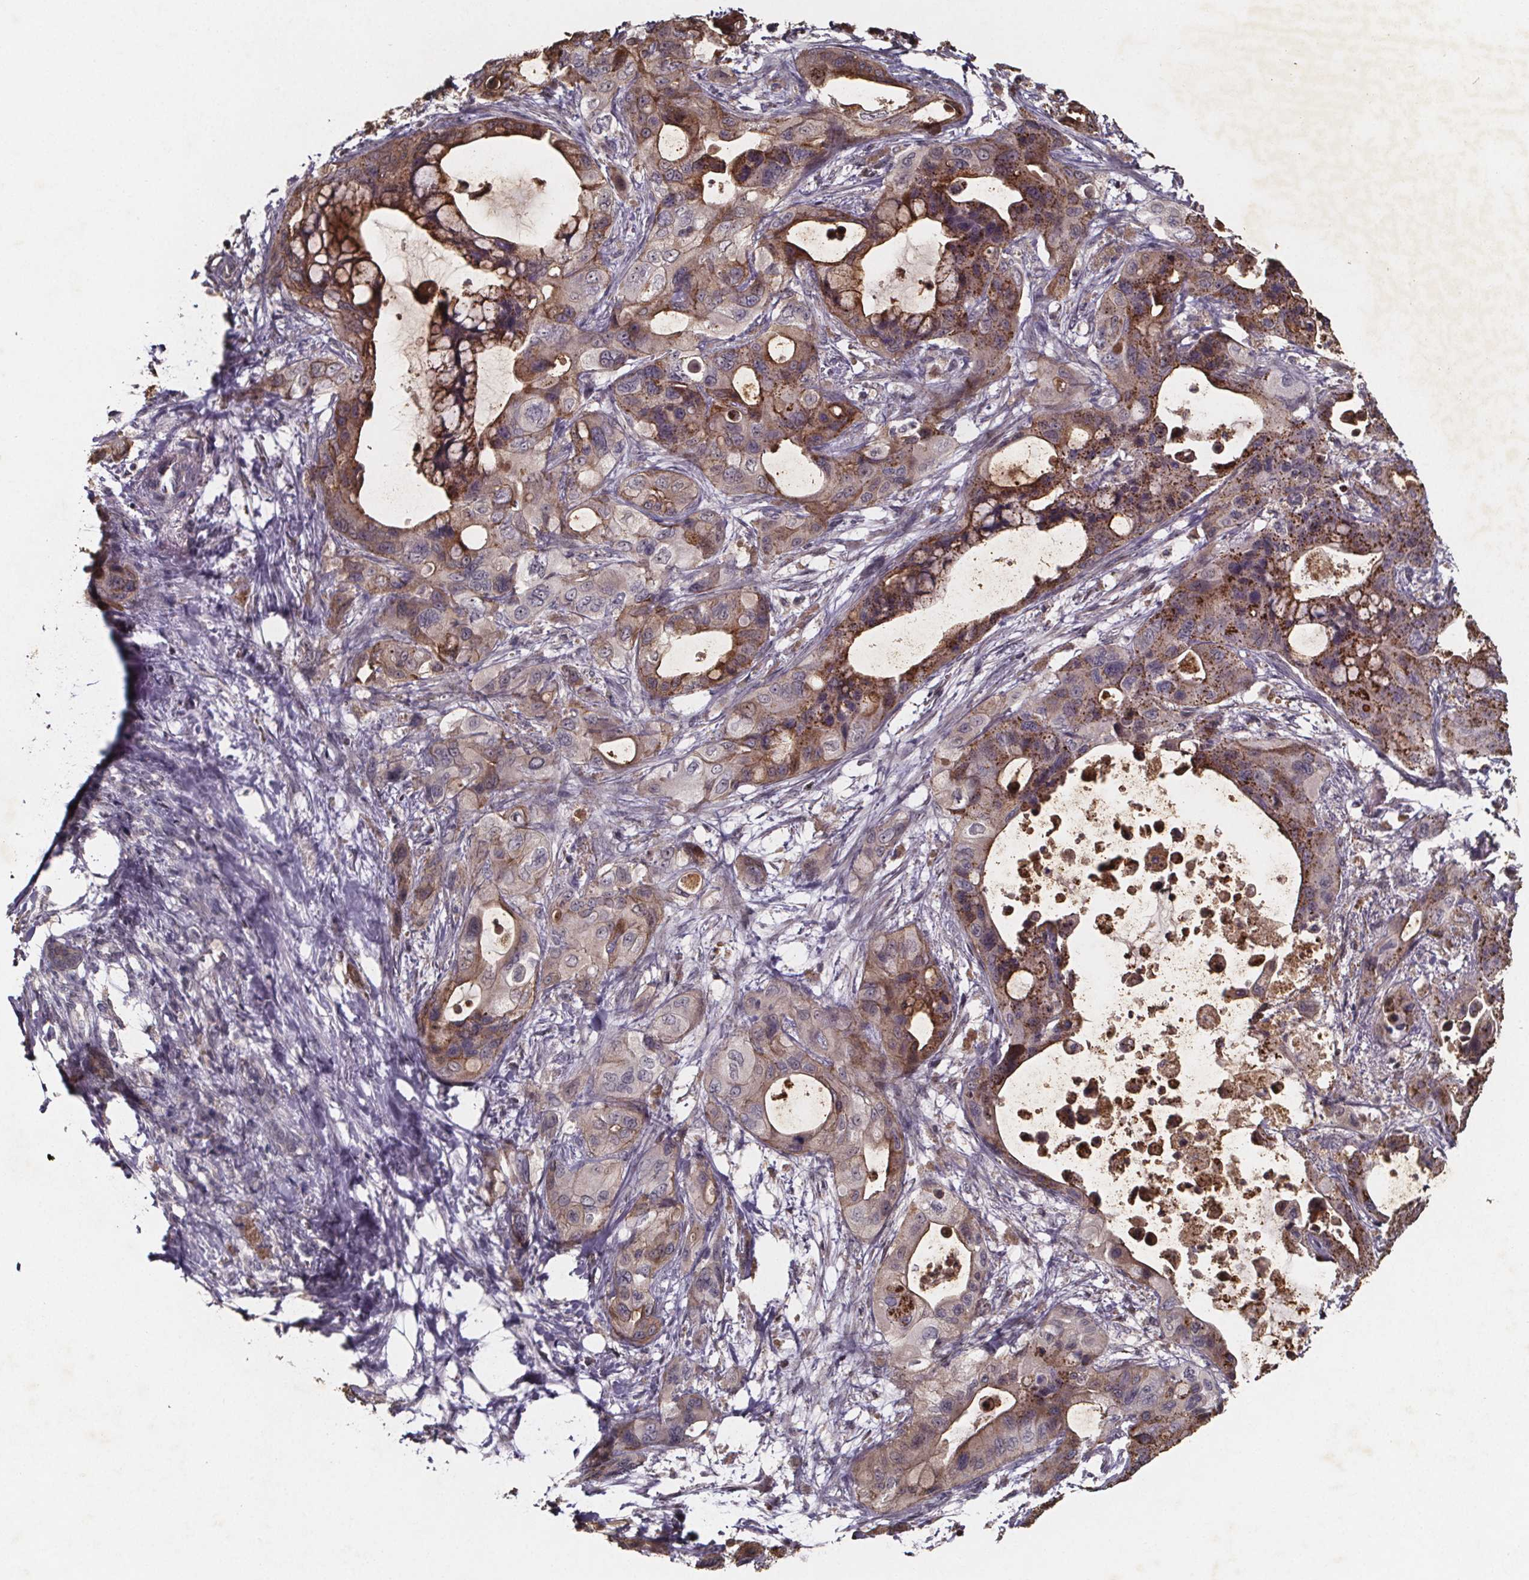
{"staining": {"intensity": "moderate", "quantity": "25%-75%", "location": "cytoplasmic/membranous"}, "tissue": "pancreatic cancer", "cell_type": "Tumor cells", "image_type": "cancer", "snomed": [{"axis": "morphology", "description": "Adenocarcinoma, NOS"}, {"axis": "topography", "description": "Pancreas"}], "caption": "IHC histopathology image of neoplastic tissue: human pancreatic cancer (adenocarcinoma) stained using immunohistochemistry exhibits medium levels of moderate protein expression localized specifically in the cytoplasmic/membranous of tumor cells, appearing as a cytoplasmic/membranous brown color.", "gene": "ZNF879", "patient": {"sex": "male", "age": 71}}